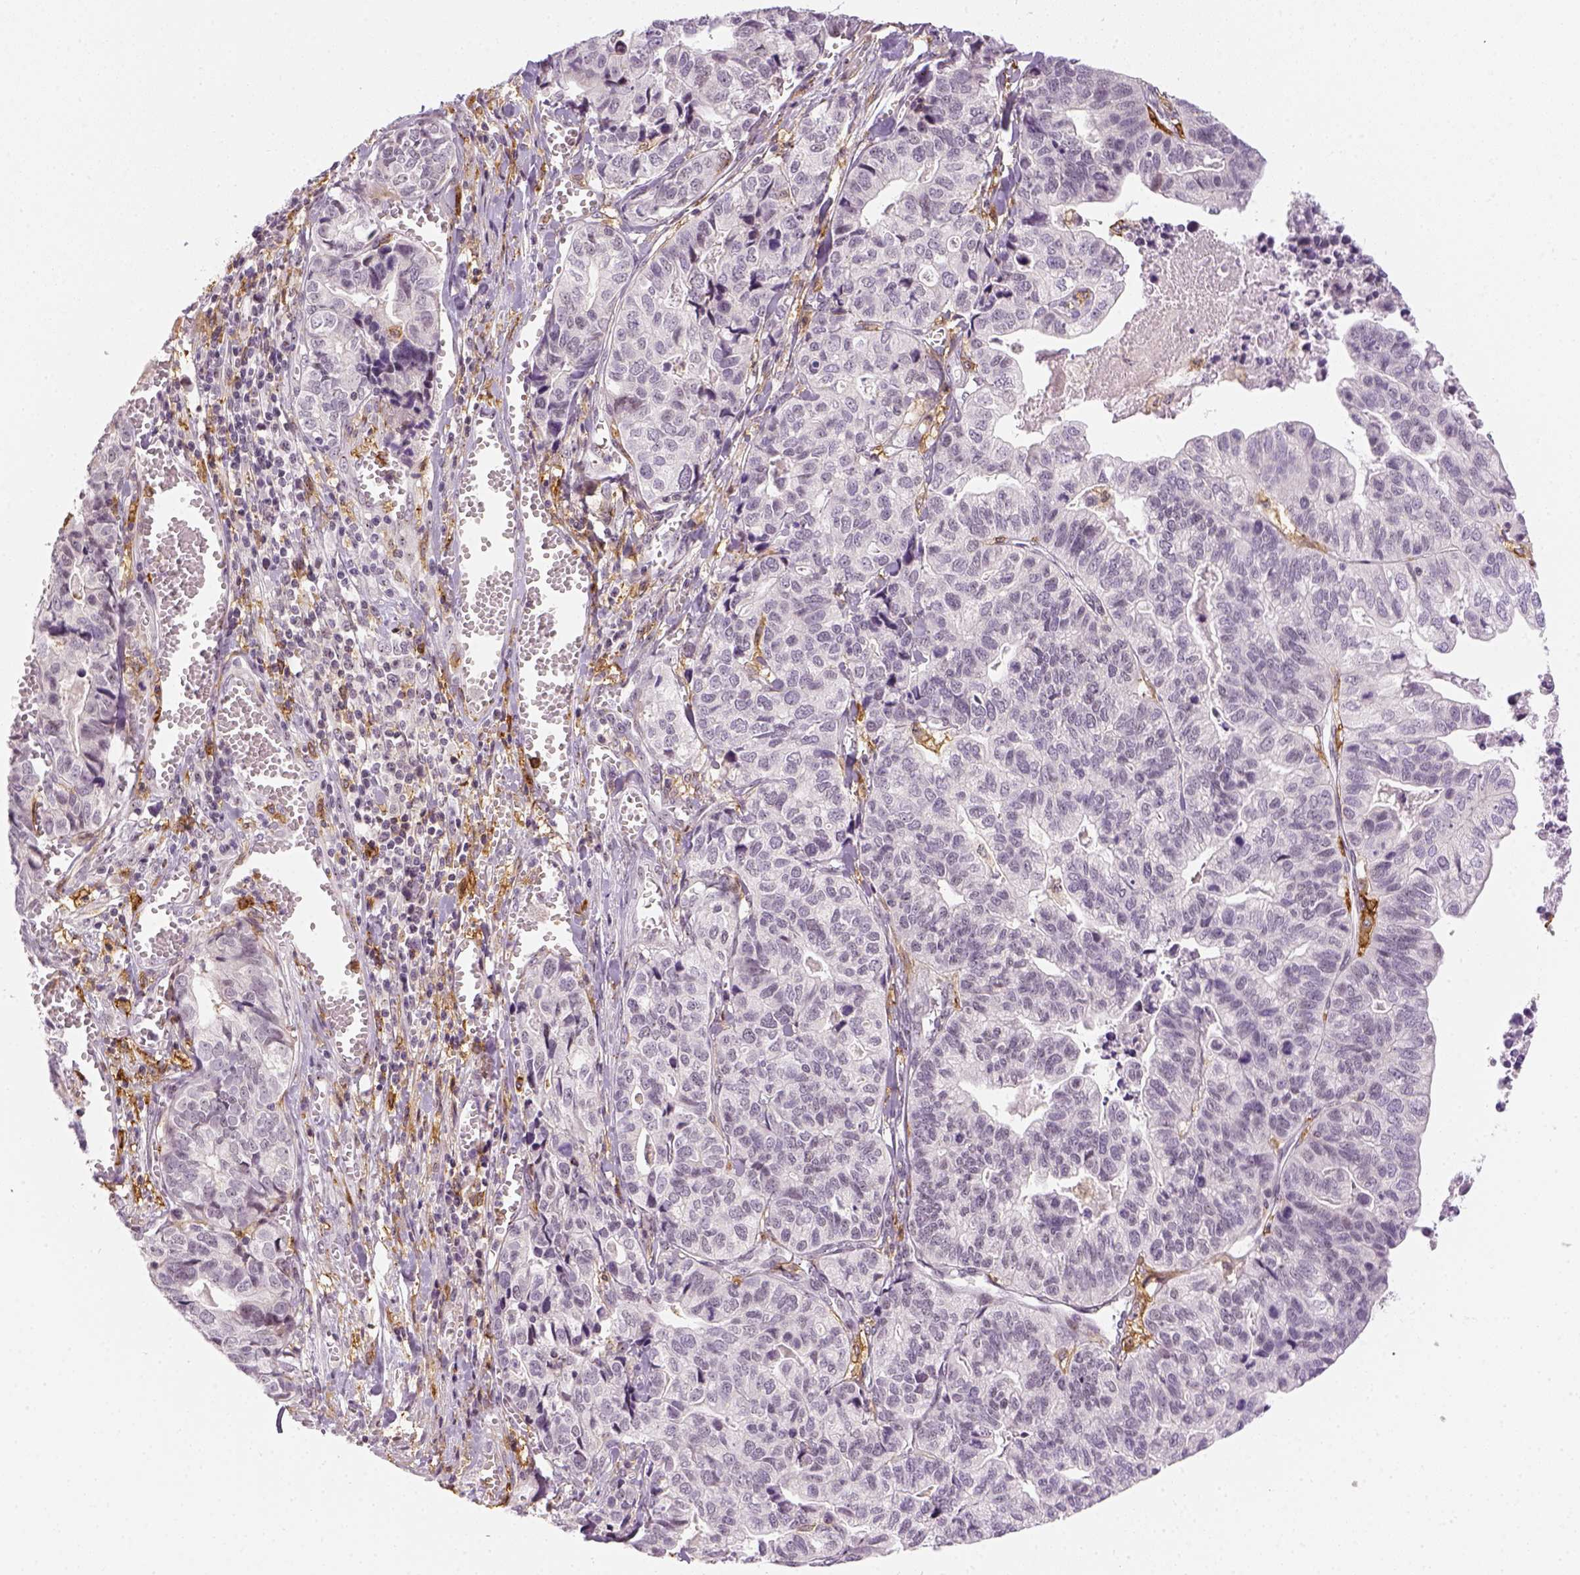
{"staining": {"intensity": "negative", "quantity": "none", "location": "none"}, "tissue": "stomach cancer", "cell_type": "Tumor cells", "image_type": "cancer", "snomed": [{"axis": "morphology", "description": "Adenocarcinoma, NOS"}, {"axis": "topography", "description": "Stomach, upper"}], "caption": "An image of human adenocarcinoma (stomach) is negative for staining in tumor cells.", "gene": "CD14", "patient": {"sex": "female", "age": 67}}